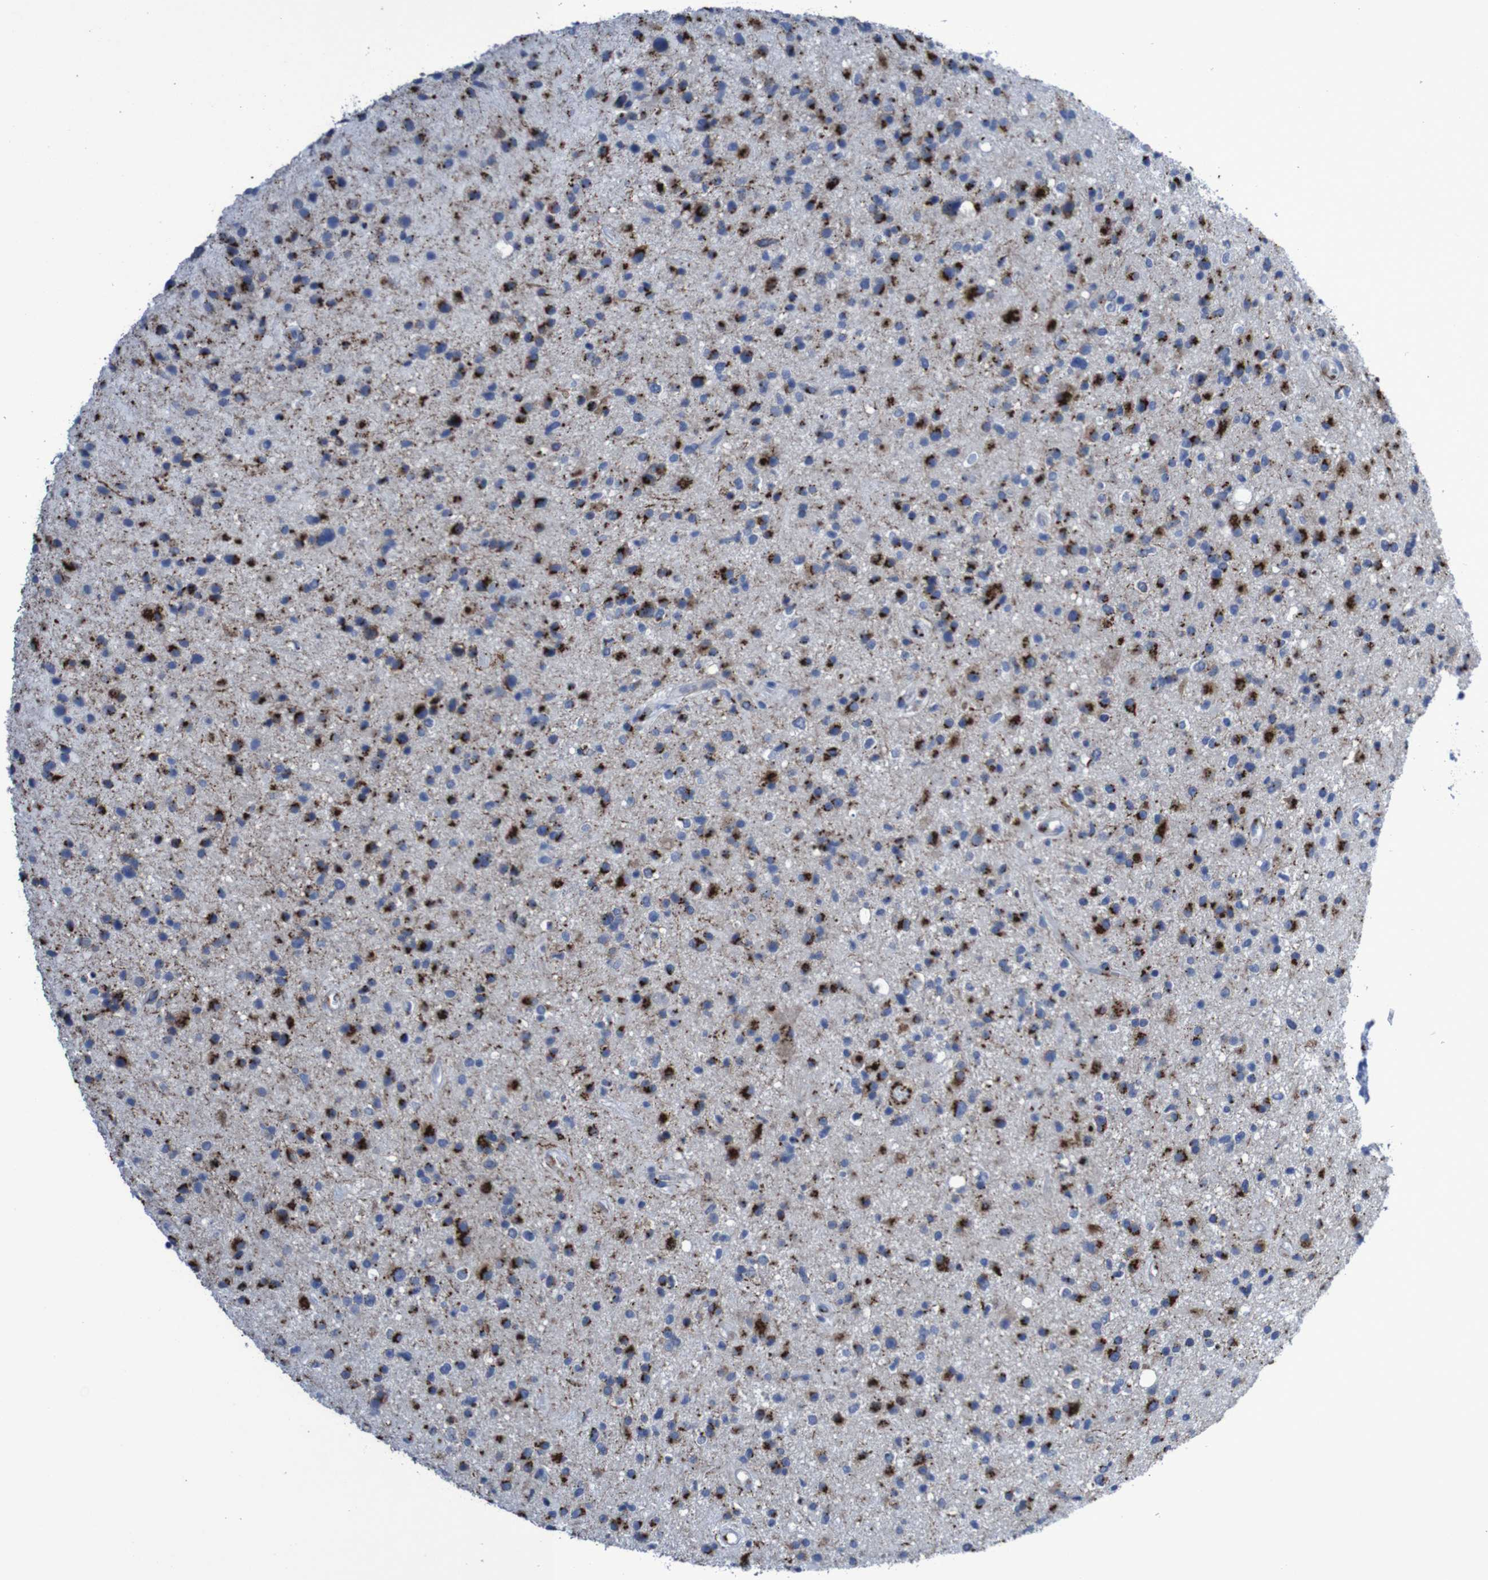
{"staining": {"intensity": "strong", "quantity": "25%-75%", "location": "cytoplasmic/membranous"}, "tissue": "glioma", "cell_type": "Tumor cells", "image_type": "cancer", "snomed": [{"axis": "morphology", "description": "Glioma, malignant, High grade"}, {"axis": "topography", "description": "Brain"}], "caption": "Brown immunohistochemical staining in human glioma shows strong cytoplasmic/membranous staining in about 25%-75% of tumor cells. (Brightfield microscopy of DAB IHC at high magnification).", "gene": "GOLM1", "patient": {"sex": "male", "age": 33}}